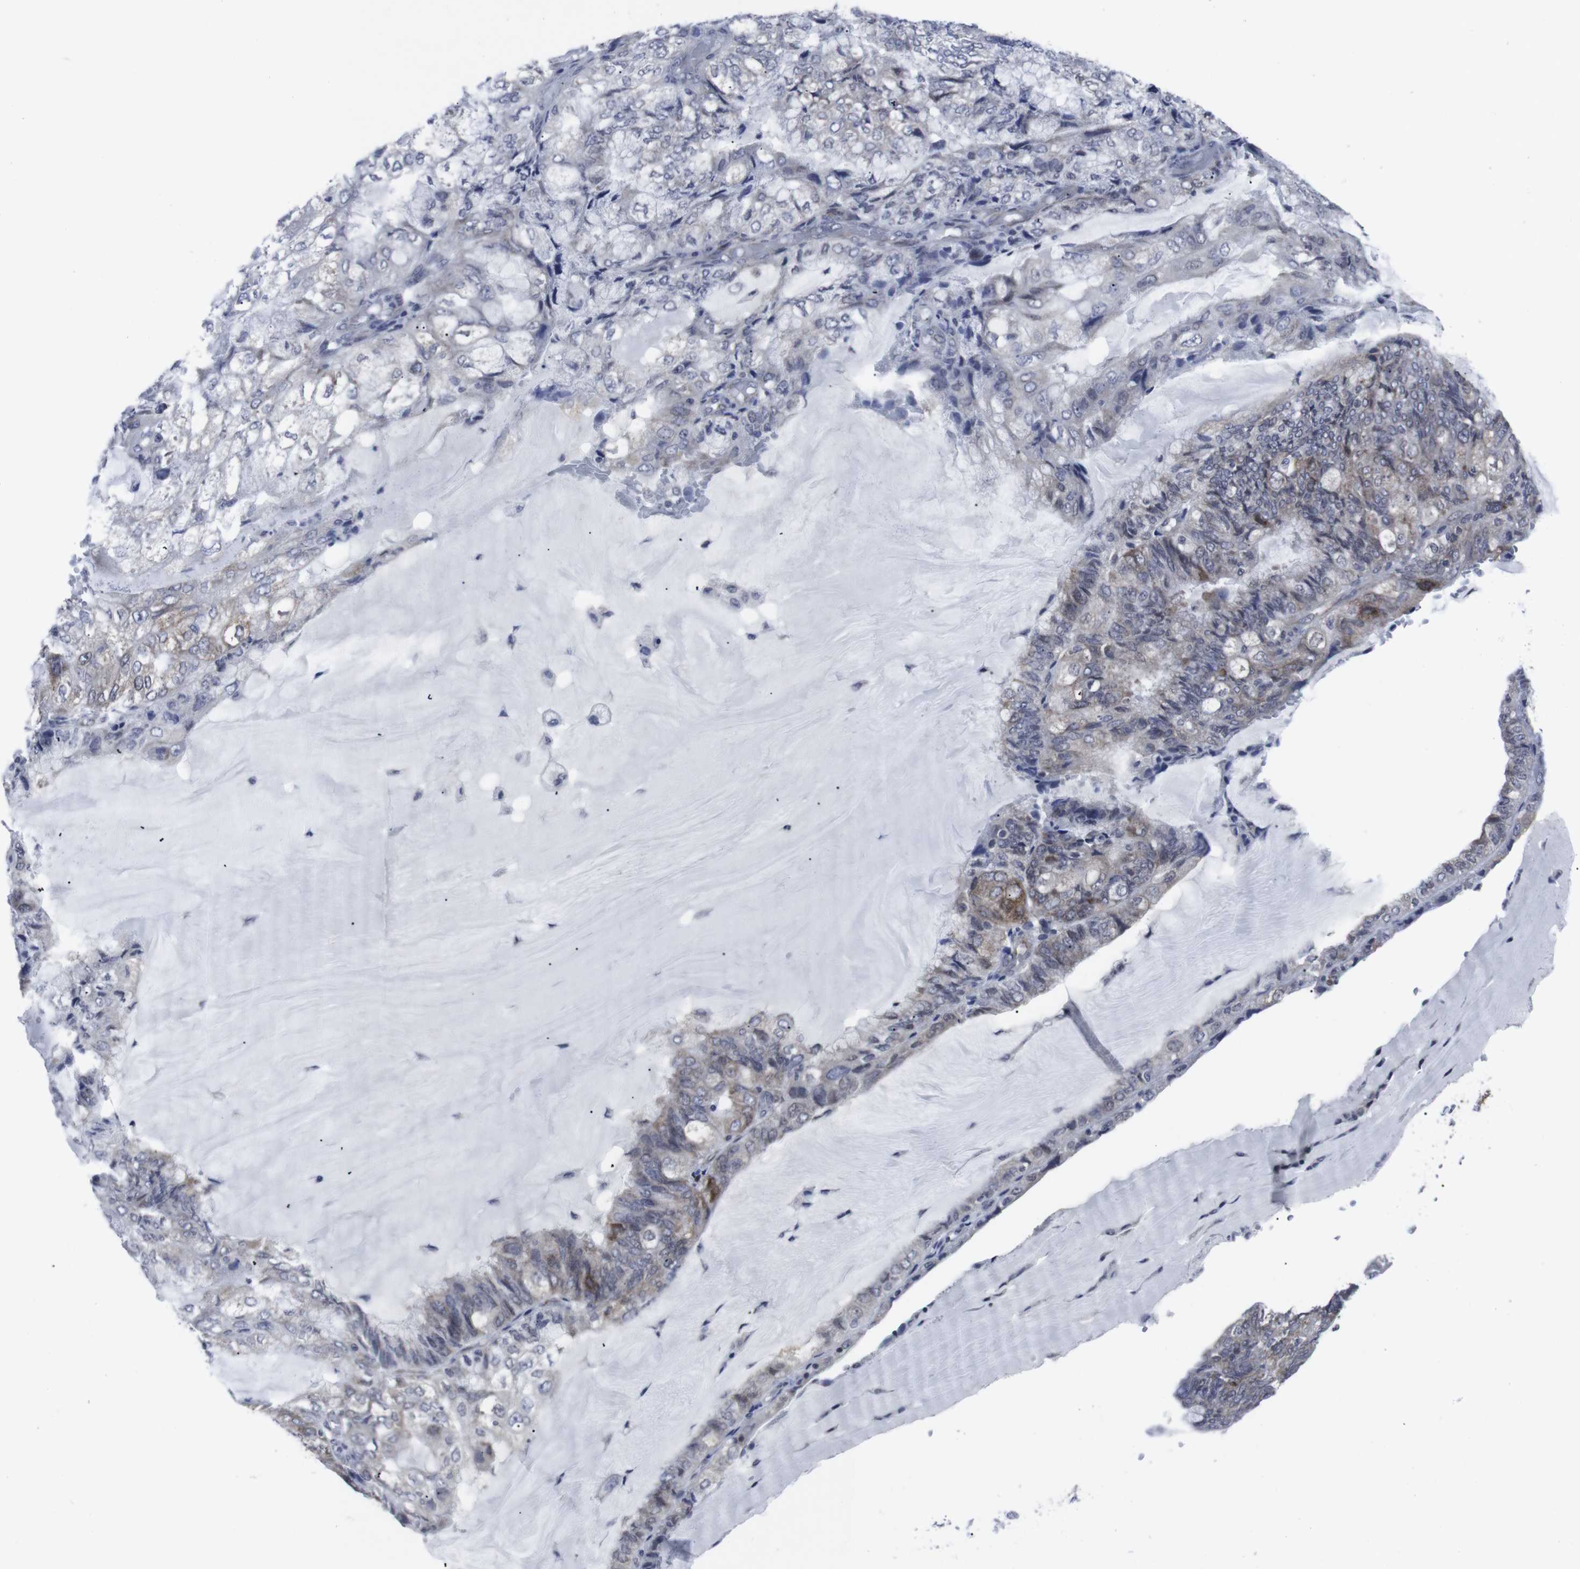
{"staining": {"intensity": "moderate", "quantity": "<25%", "location": "cytoplasmic/membranous"}, "tissue": "endometrial cancer", "cell_type": "Tumor cells", "image_type": "cancer", "snomed": [{"axis": "morphology", "description": "Adenocarcinoma, NOS"}, {"axis": "topography", "description": "Endometrium"}], "caption": "Immunohistochemical staining of human endometrial adenocarcinoma demonstrates moderate cytoplasmic/membranous protein staining in about <25% of tumor cells.", "gene": "GEMIN2", "patient": {"sex": "female", "age": 81}}